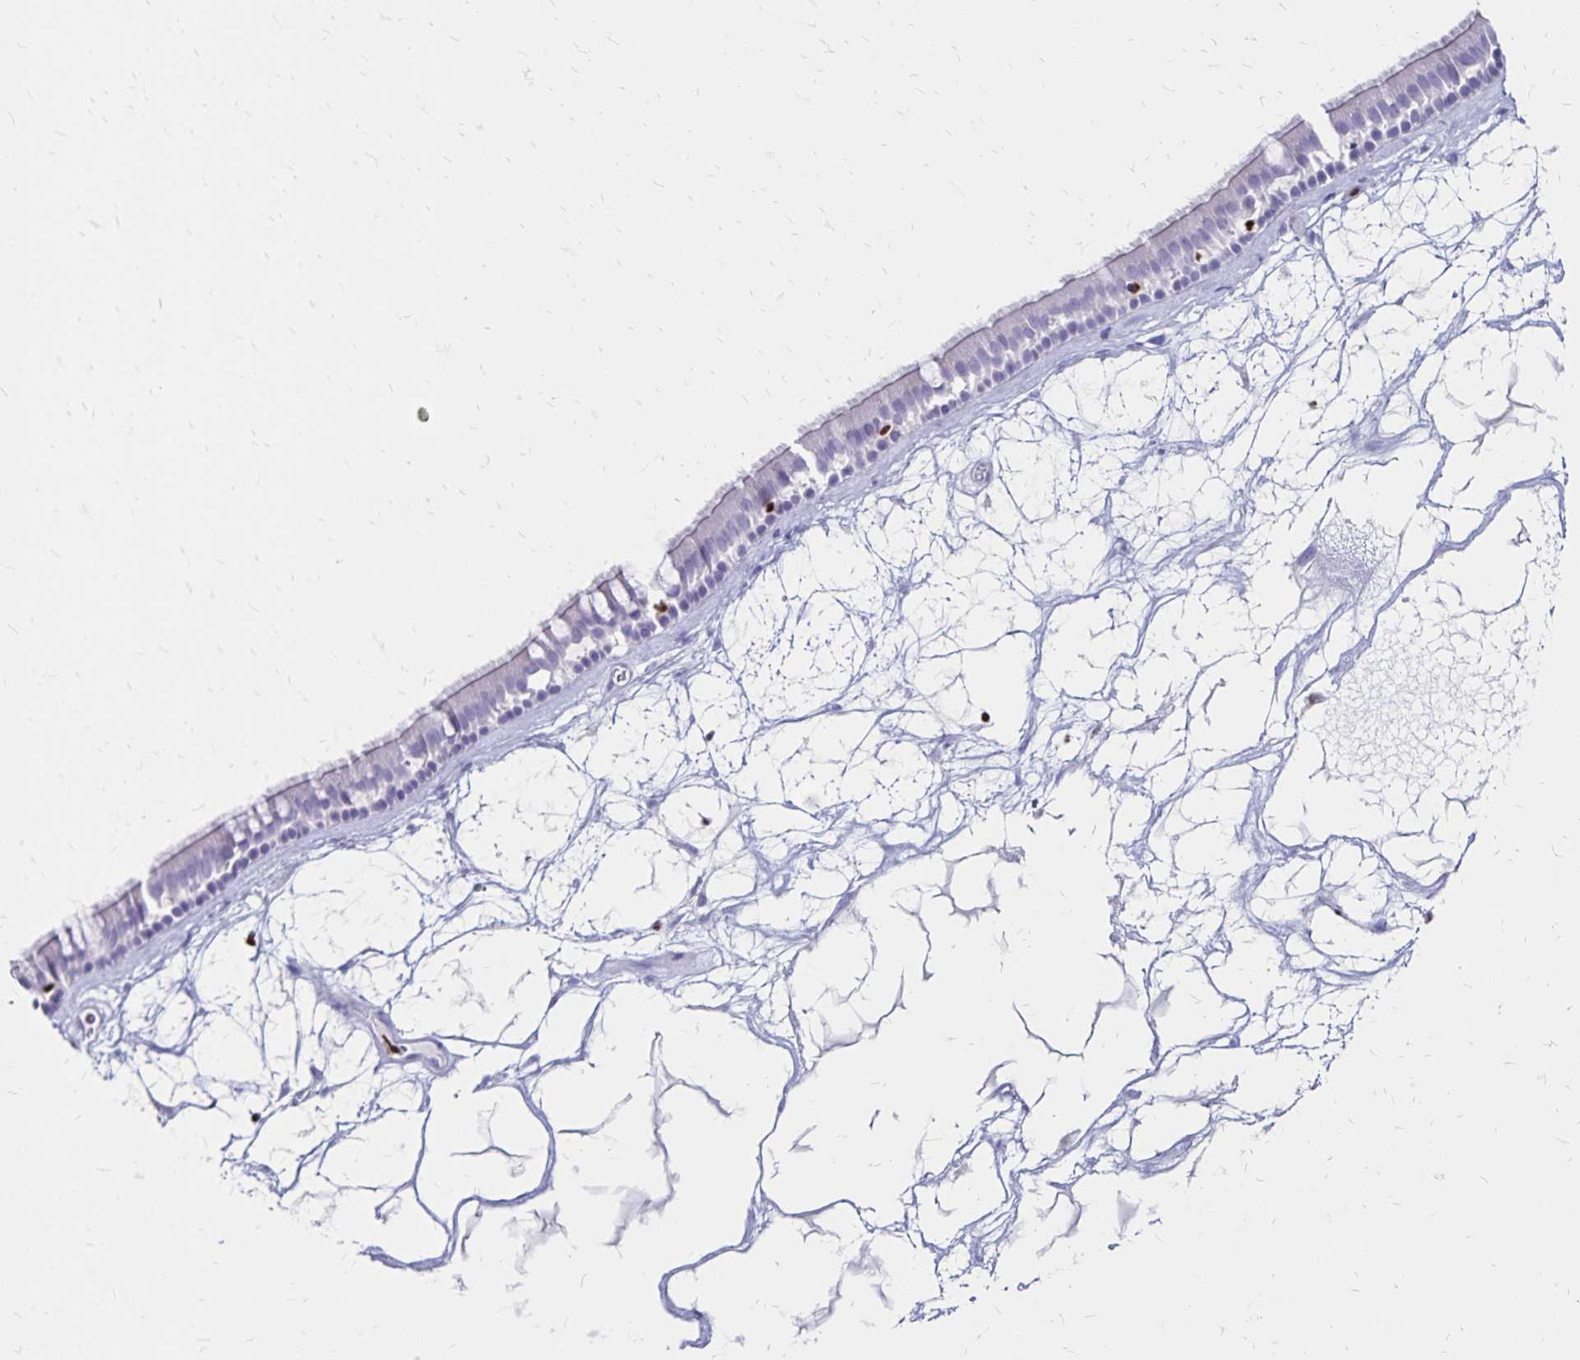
{"staining": {"intensity": "negative", "quantity": "none", "location": "none"}, "tissue": "nasopharynx", "cell_type": "Respiratory epithelial cells", "image_type": "normal", "snomed": [{"axis": "morphology", "description": "Normal tissue, NOS"}, {"axis": "topography", "description": "Nasopharynx"}], "caption": "Immunohistochemistry micrograph of unremarkable nasopharynx stained for a protein (brown), which shows no staining in respiratory epithelial cells. (Stains: DAB (3,3'-diaminobenzidine) immunohistochemistry with hematoxylin counter stain, Microscopy: brightfield microscopy at high magnification).", "gene": "IKZF1", "patient": {"sex": "male", "age": 68}}